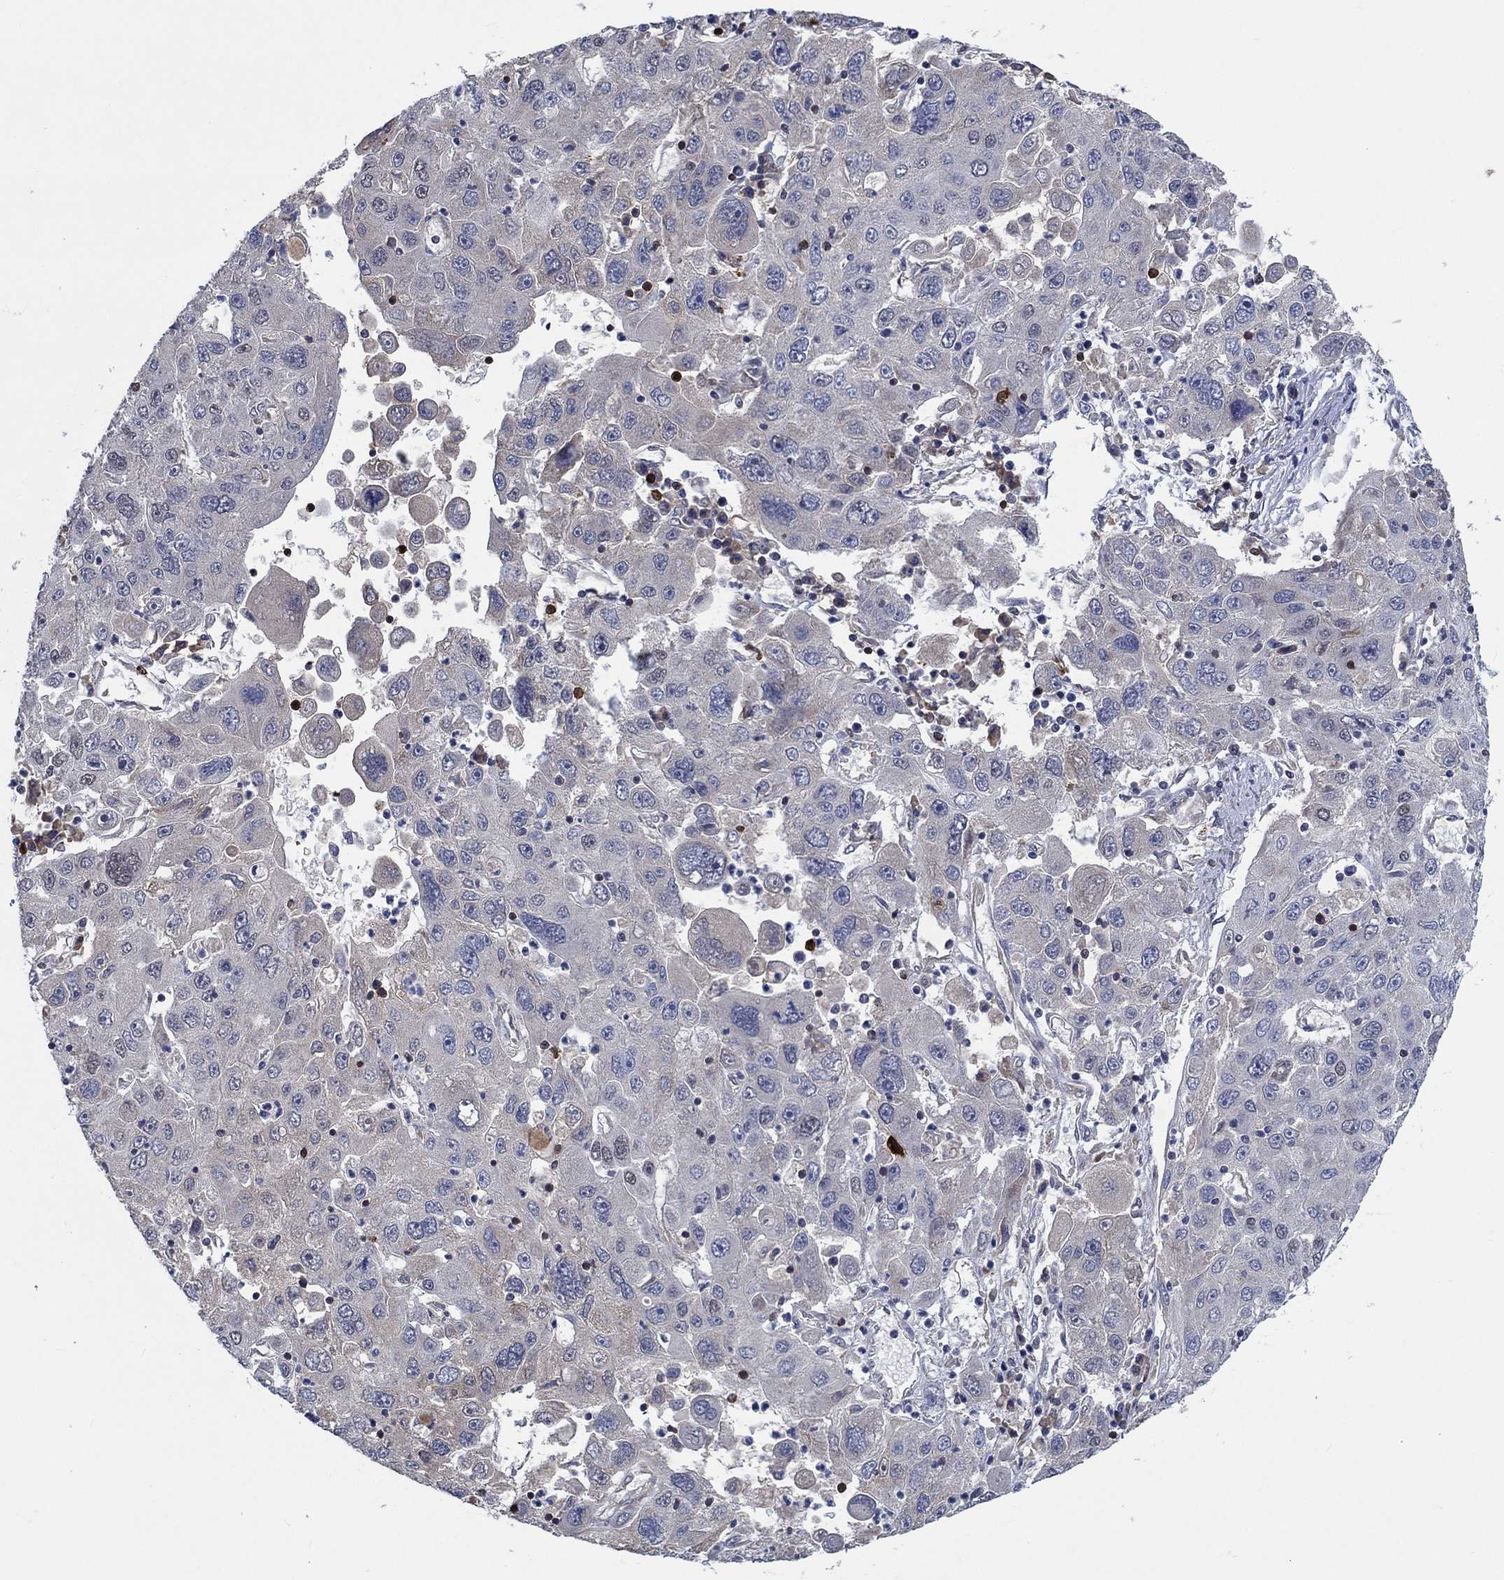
{"staining": {"intensity": "negative", "quantity": "none", "location": "none"}, "tissue": "stomach cancer", "cell_type": "Tumor cells", "image_type": "cancer", "snomed": [{"axis": "morphology", "description": "Adenocarcinoma, NOS"}, {"axis": "topography", "description": "Stomach"}], "caption": "Micrograph shows no significant protein expression in tumor cells of stomach adenocarcinoma.", "gene": "HTN1", "patient": {"sex": "male", "age": 56}}